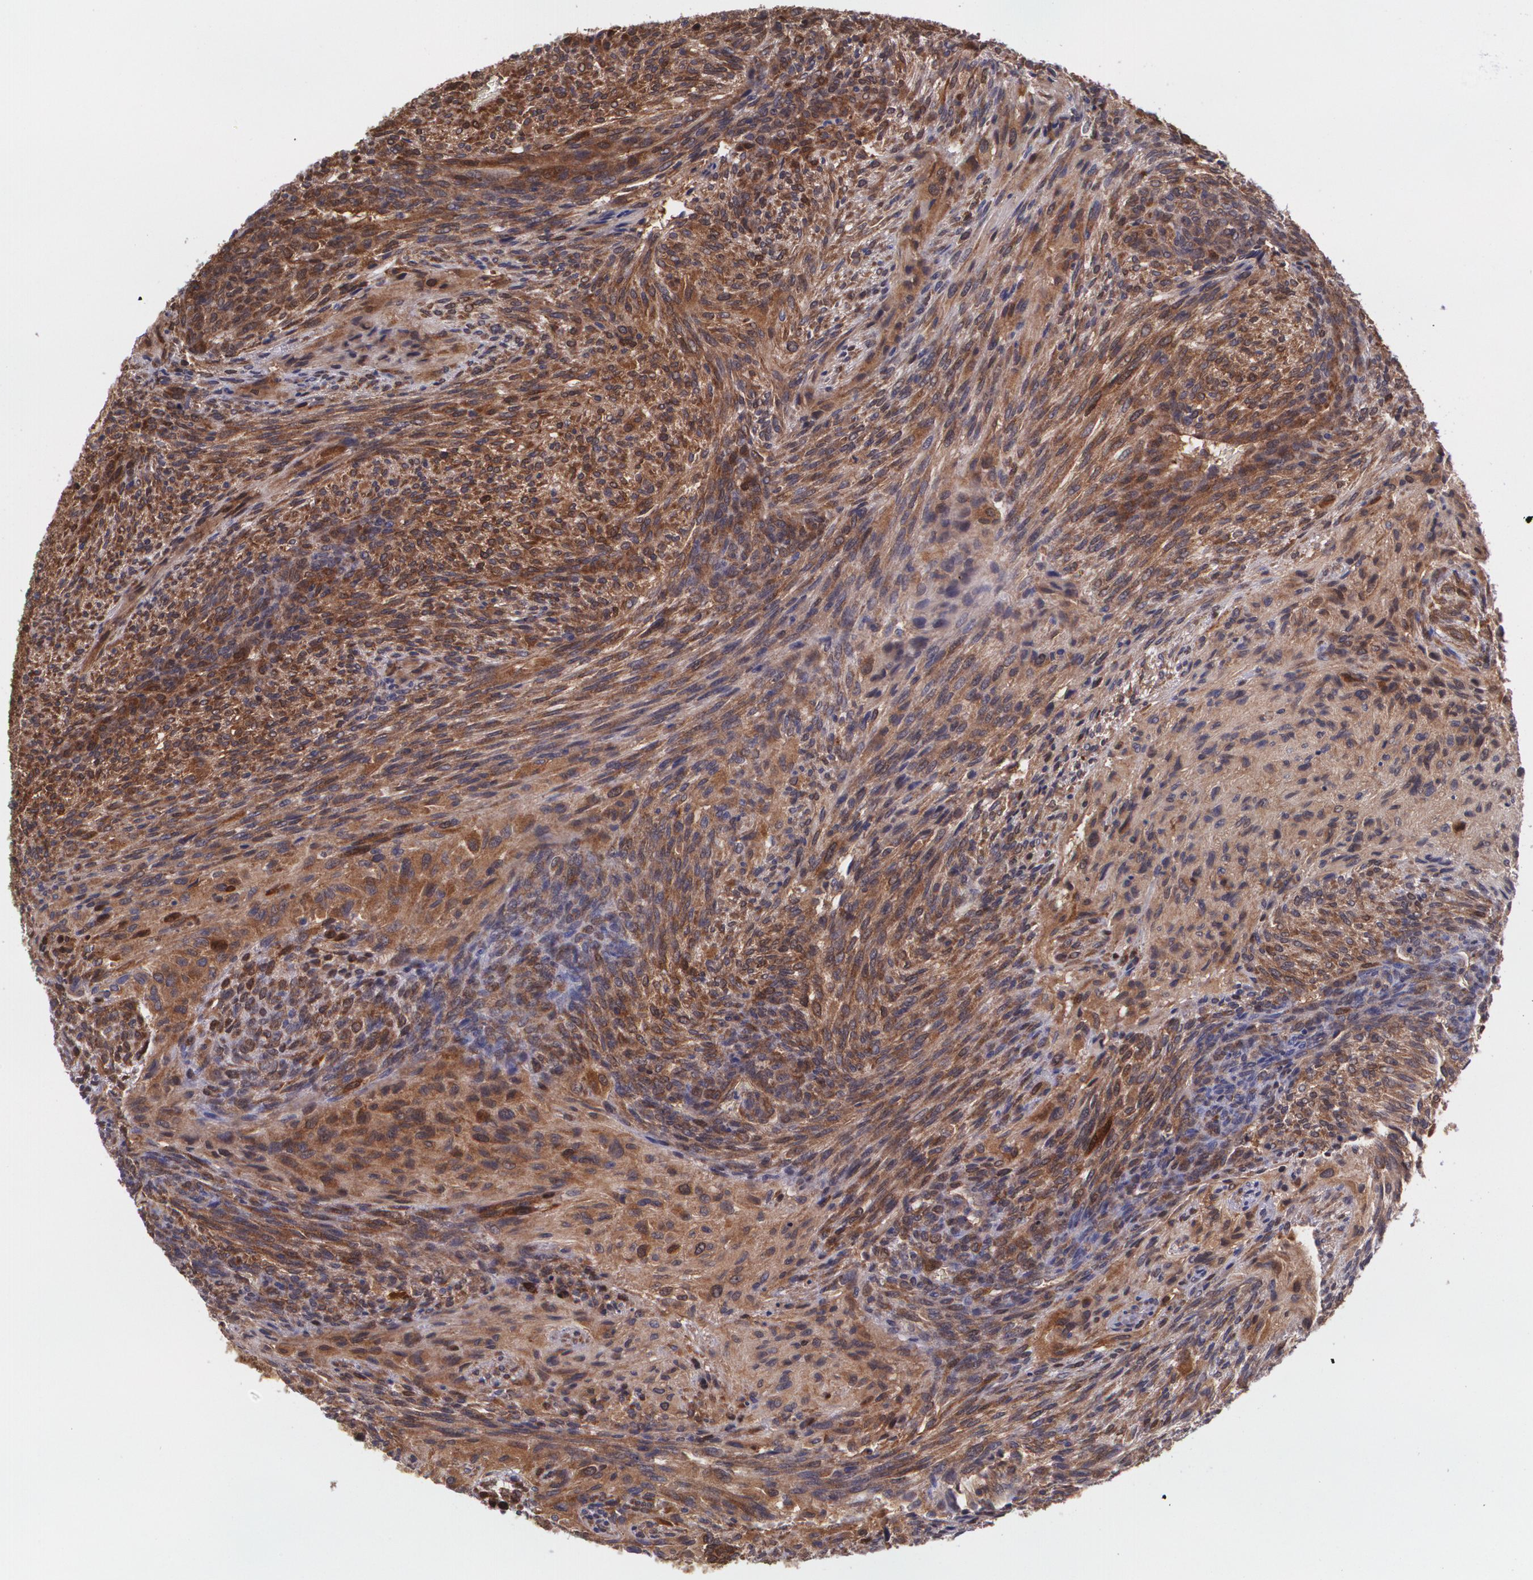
{"staining": {"intensity": "strong", "quantity": ">75%", "location": "cytoplasmic/membranous"}, "tissue": "glioma", "cell_type": "Tumor cells", "image_type": "cancer", "snomed": [{"axis": "morphology", "description": "Glioma, malignant, High grade"}, {"axis": "topography", "description": "Cerebral cortex"}], "caption": "An immunohistochemistry histopathology image of neoplastic tissue is shown. Protein staining in brown highlights strong cytoplasmic/membranous positivity in glioma within tumor cells. (Brightfield microscopy of DAB IHC at high magnification).", "gene": "HSPH1", "patient": {"sex": "female", "age": 55}}